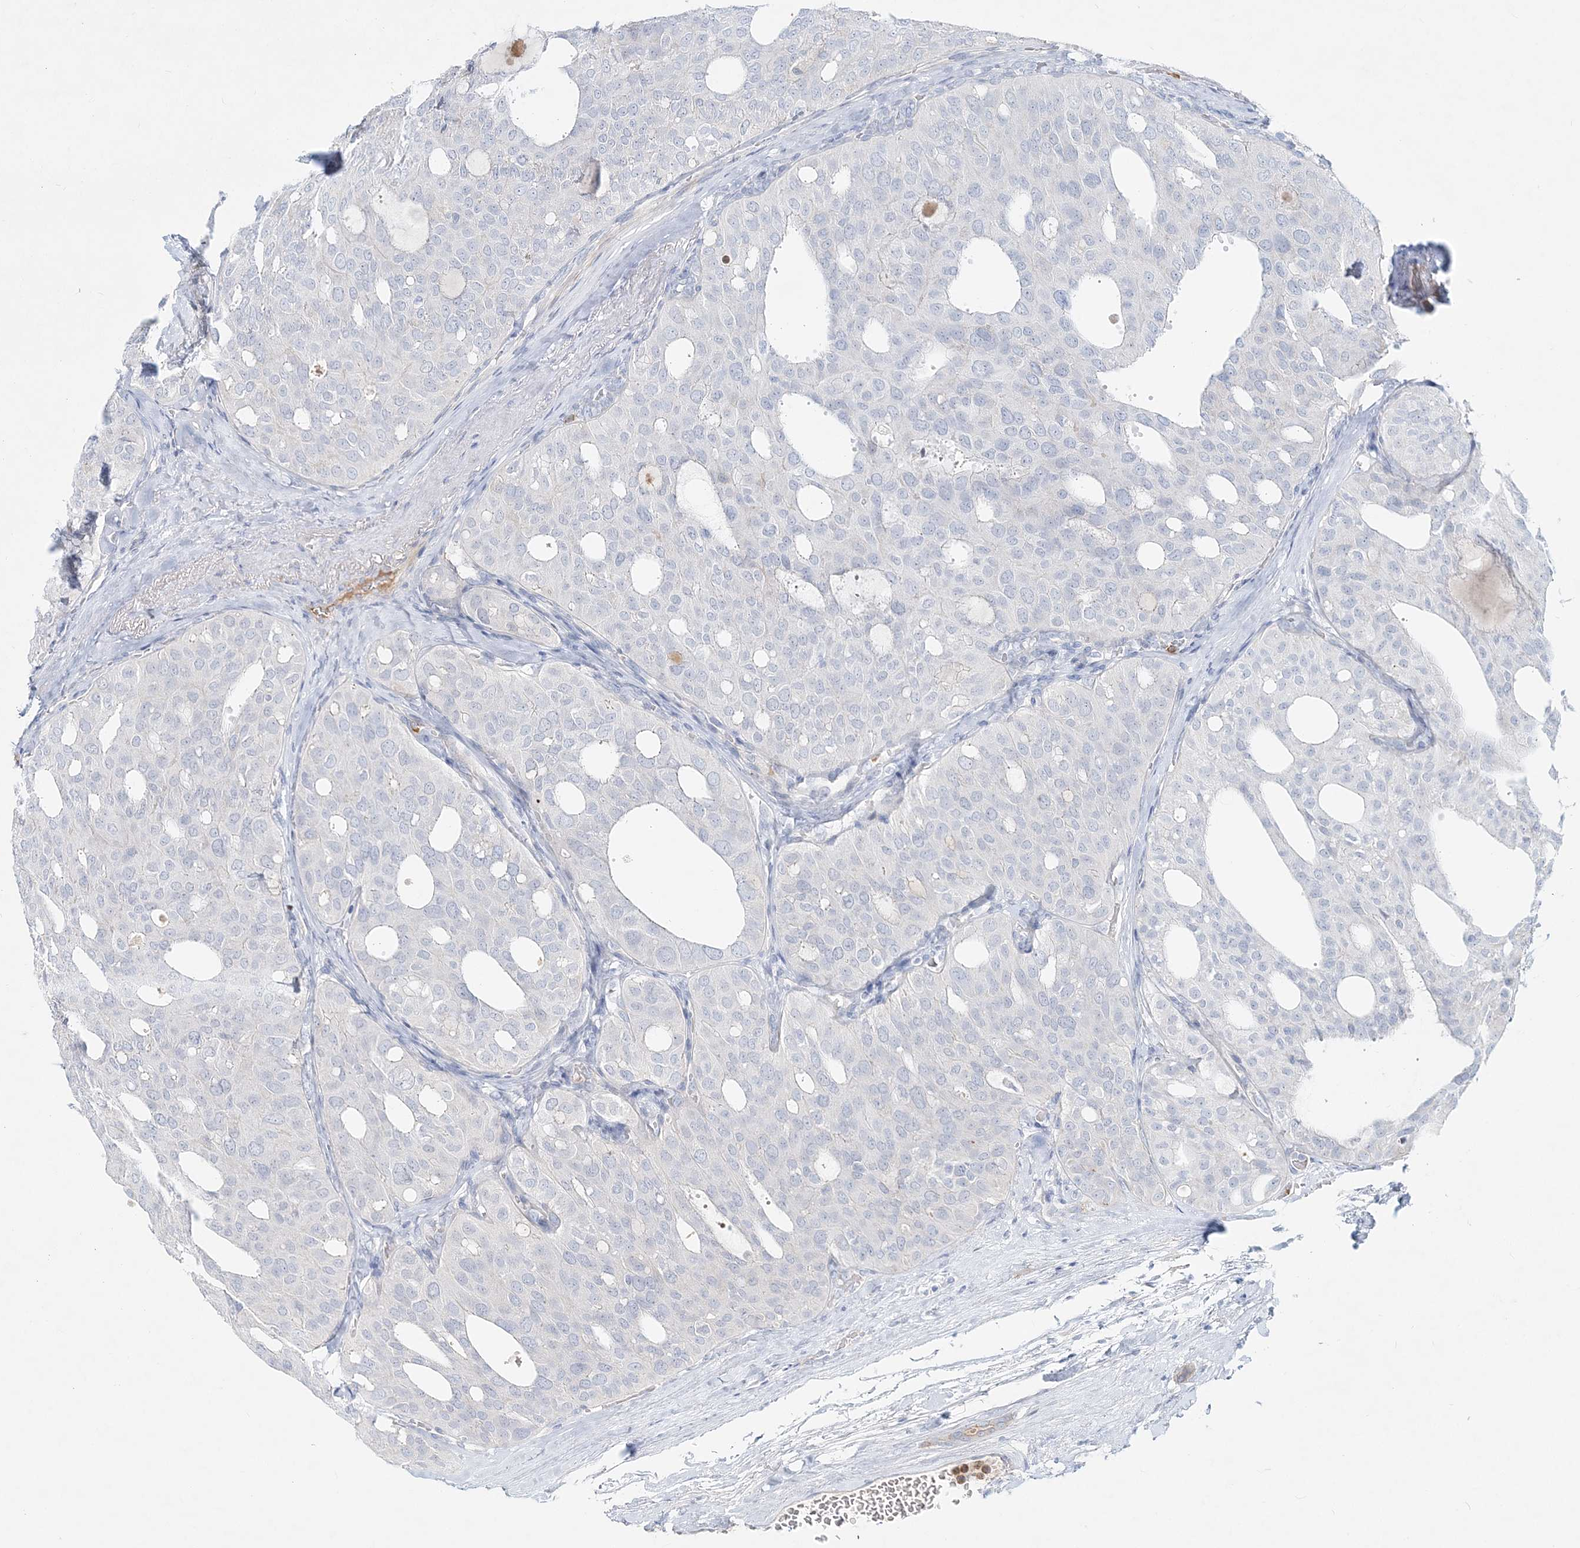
{"staining": {"intensity": "negative", "quantity": "none", "location": "none"}, "tissue": "thyroid cancer", "cell_type": "Tumor cells", "image_type": "cancer", "snomed": [{"axis": "morphology", "description": "Follicular adenoma carcinoma, NOS"}, {"axis": "topography", "description": "Thyroid gland"}], "caption": "DAB immunohistochemical staining of human thyroid follicular adenoma carcinoma demonstrates no significant positivity in tumor cells. Nuclei are stained in blue.", "gene": "DNAH5", "patient": {"sex": "male", "age": 75}}